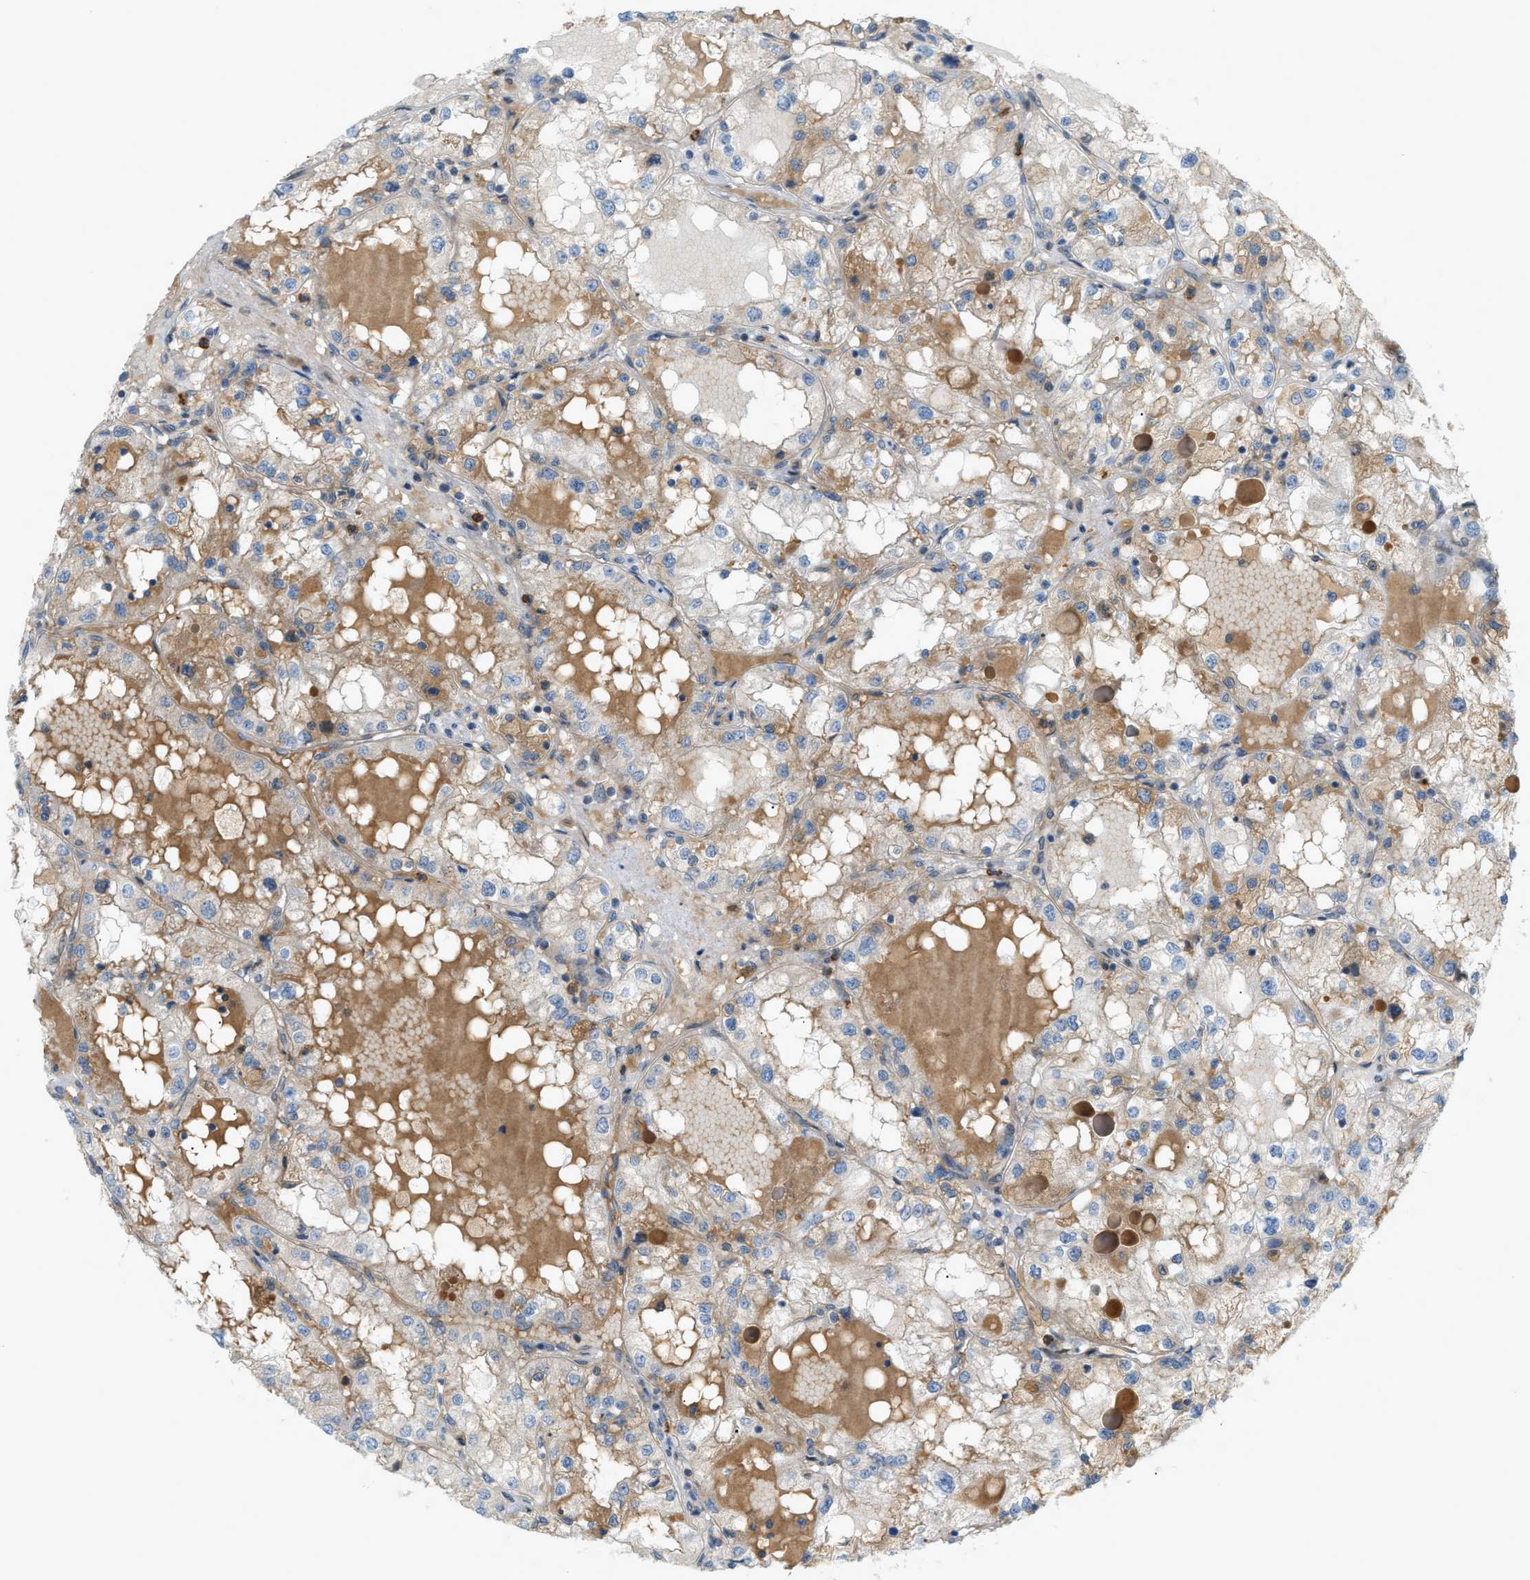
{"staining": {"intensity": "weak", "quantity": ">75%", "location": "cytoplasmic/membranous"}, "tissue": "renal cancer", "cell_type": "Tumor cells", "image_type": "cancer", "snomed": [{"axis": "morphology", "description": "Adenocarcinoma, NOS"}, {"axis": "topography", "description": "Kidney"}], "caption": "Protein analysis of renal adenocarcinoma tissue demonstrates weak cytoplasmic/membranous expression in about >75% of tumor cells.", "gene": "DYRK1A", "patient": {"sex": "male", "age": 68}}